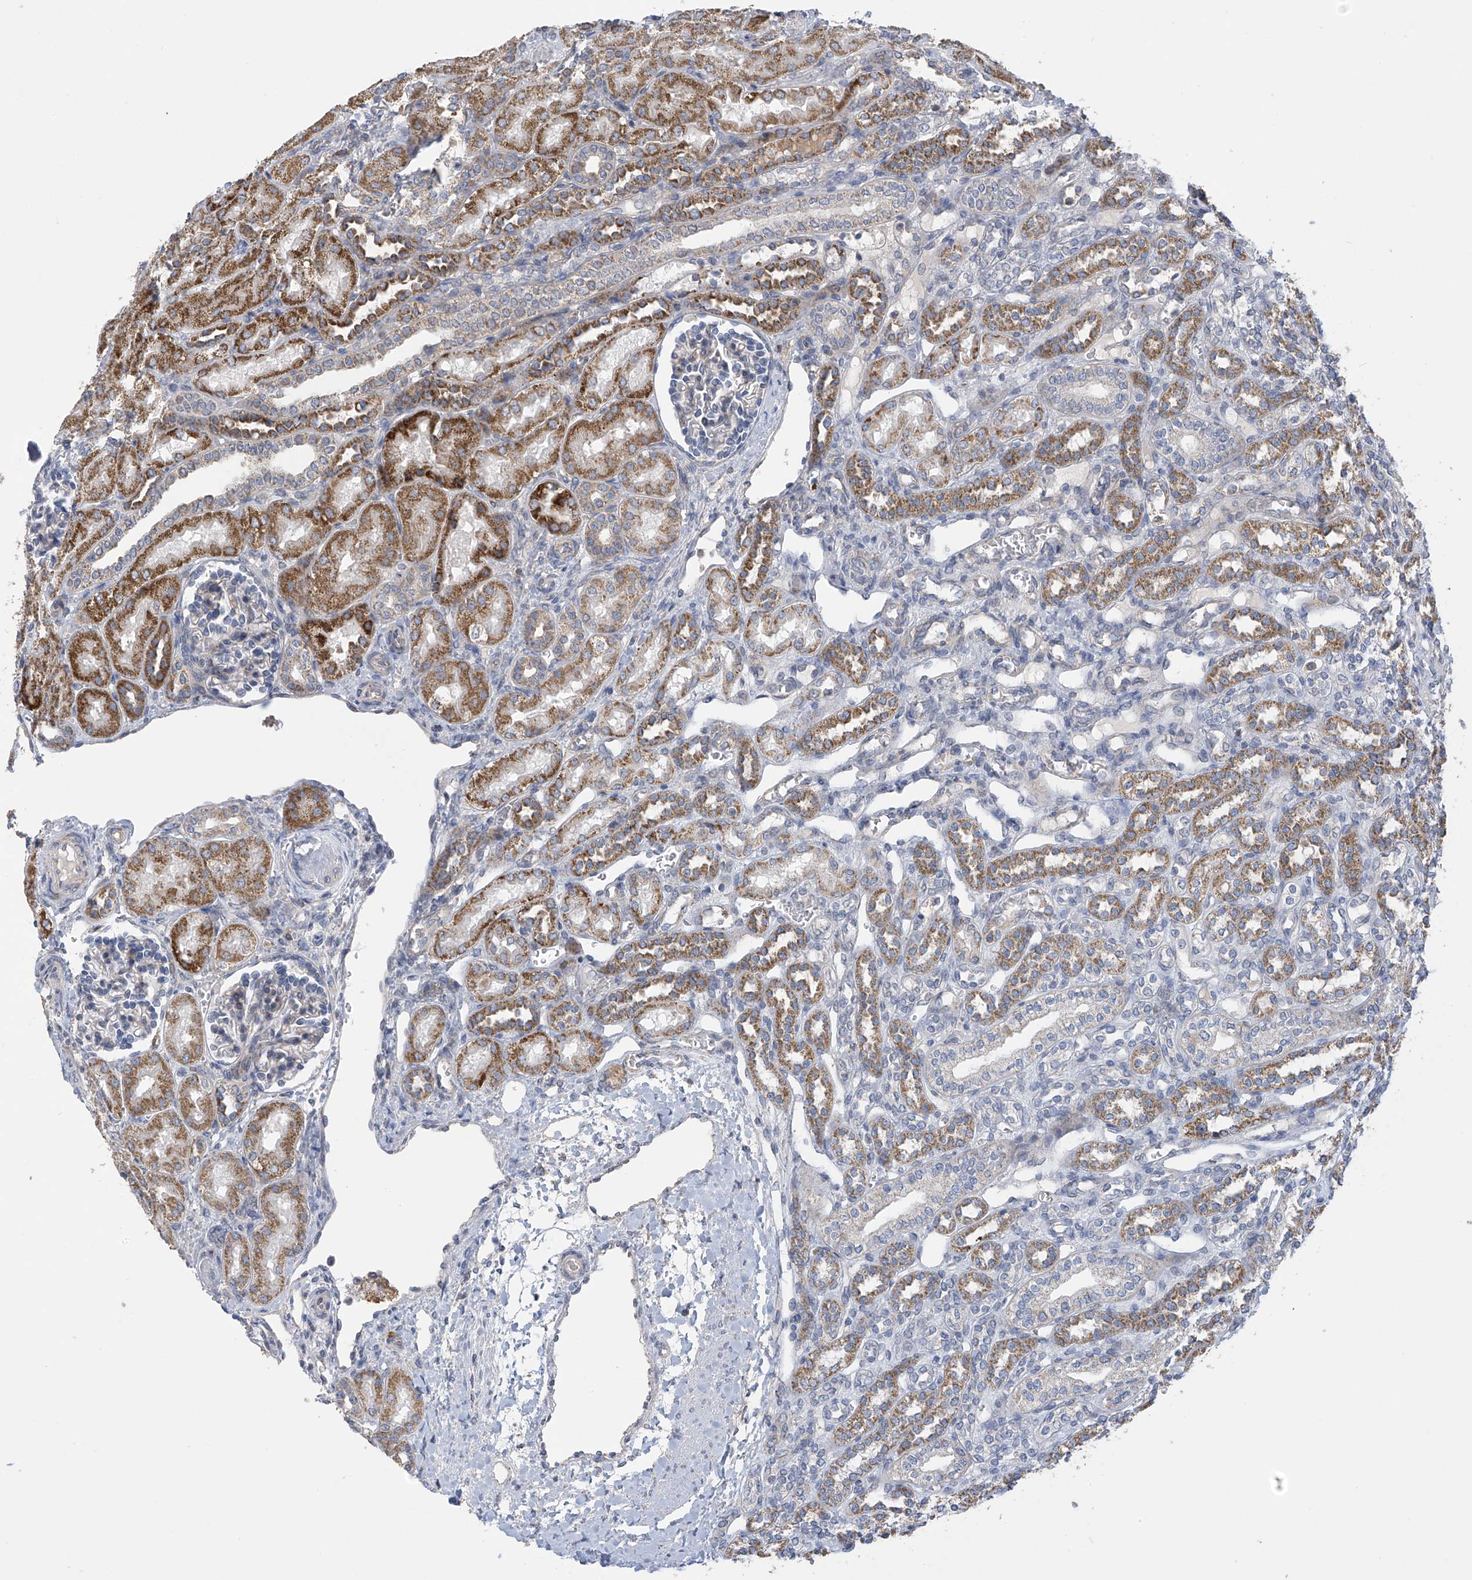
{"staining": {"intensity": "negative", "quantity": "none", "location": "none"}, "tissue": "kidney", "cell_type": "Cells in glomeruli", "image_type": "normal", "snomed": [{"axis": "morphology", "description": "Normal tissue, NOS"}, {"axis": "morphology", "description": "Neoplasm, malignant, NOS"}, {"axis": "topography", "description": "Kidney"}], "caption": "Immunohistochemistry histopathology image of benign kidney: kidney stained with DAB (3,3'-diaminobenzidine) reveals no significant protein expression in cells in glomeruli. (Immunohistochemistry, brightfield microscopy, high magnification).", "gene": "SLCO4A1", "patient": {"sex": "female", "age": 1}}